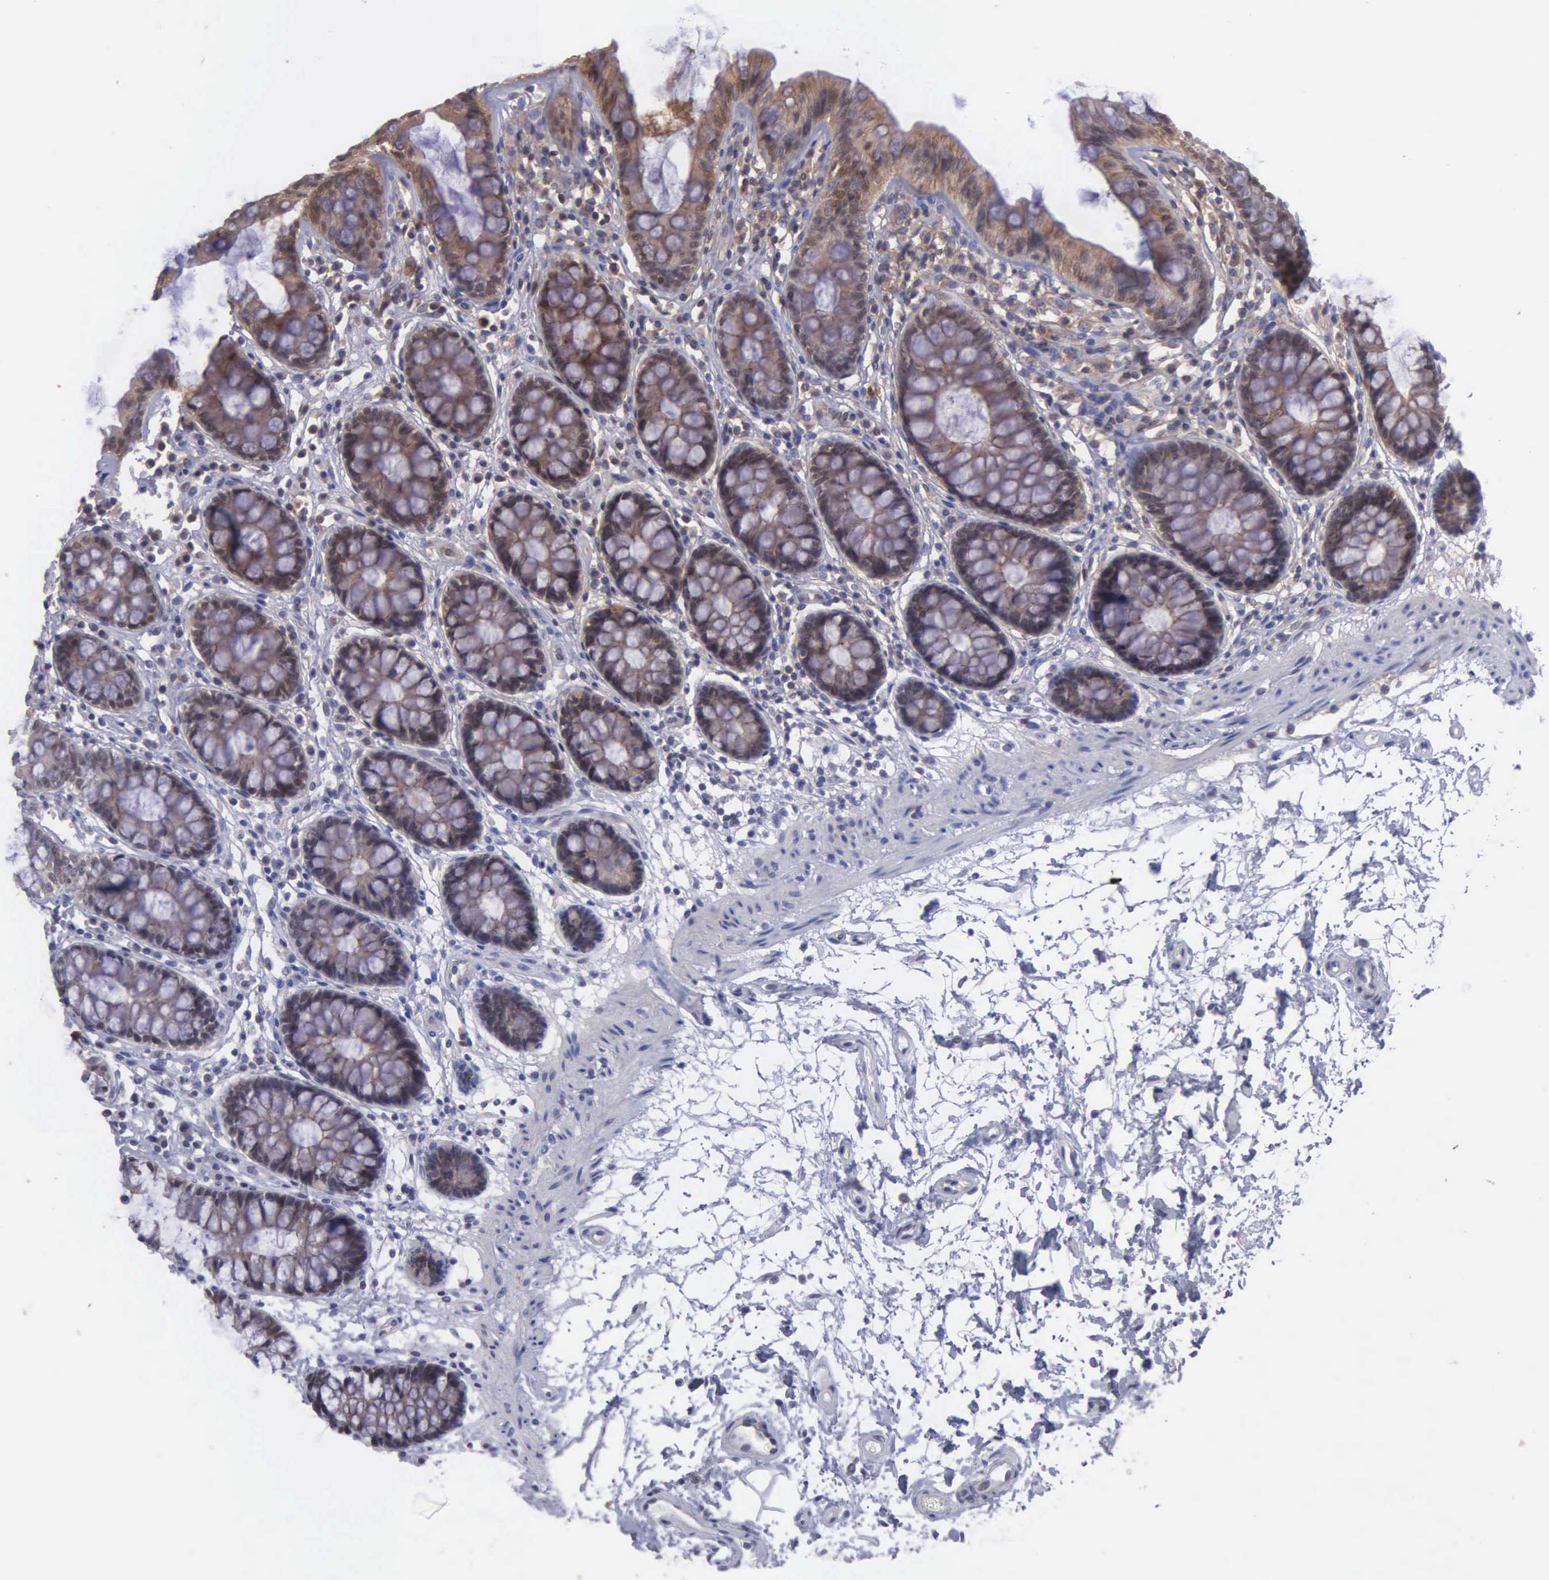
{"staining": {"intensity": "negative", "quantity": "none", "location": "none"}, "tissue": "colon", "cell_type": "Endothelial cells", "image_type": "normal", "snomed": [{"axis": "morphology", "description": "Normal tissue, NOS"}, {"axis": "topography", "description": "Colon"}], "caption": "The immunohistochemistry (IHC) image has no significant staining in endothelial cells of colon.", "gene": "MICAL3", "patient": {"sex": "female", "age": 52}}